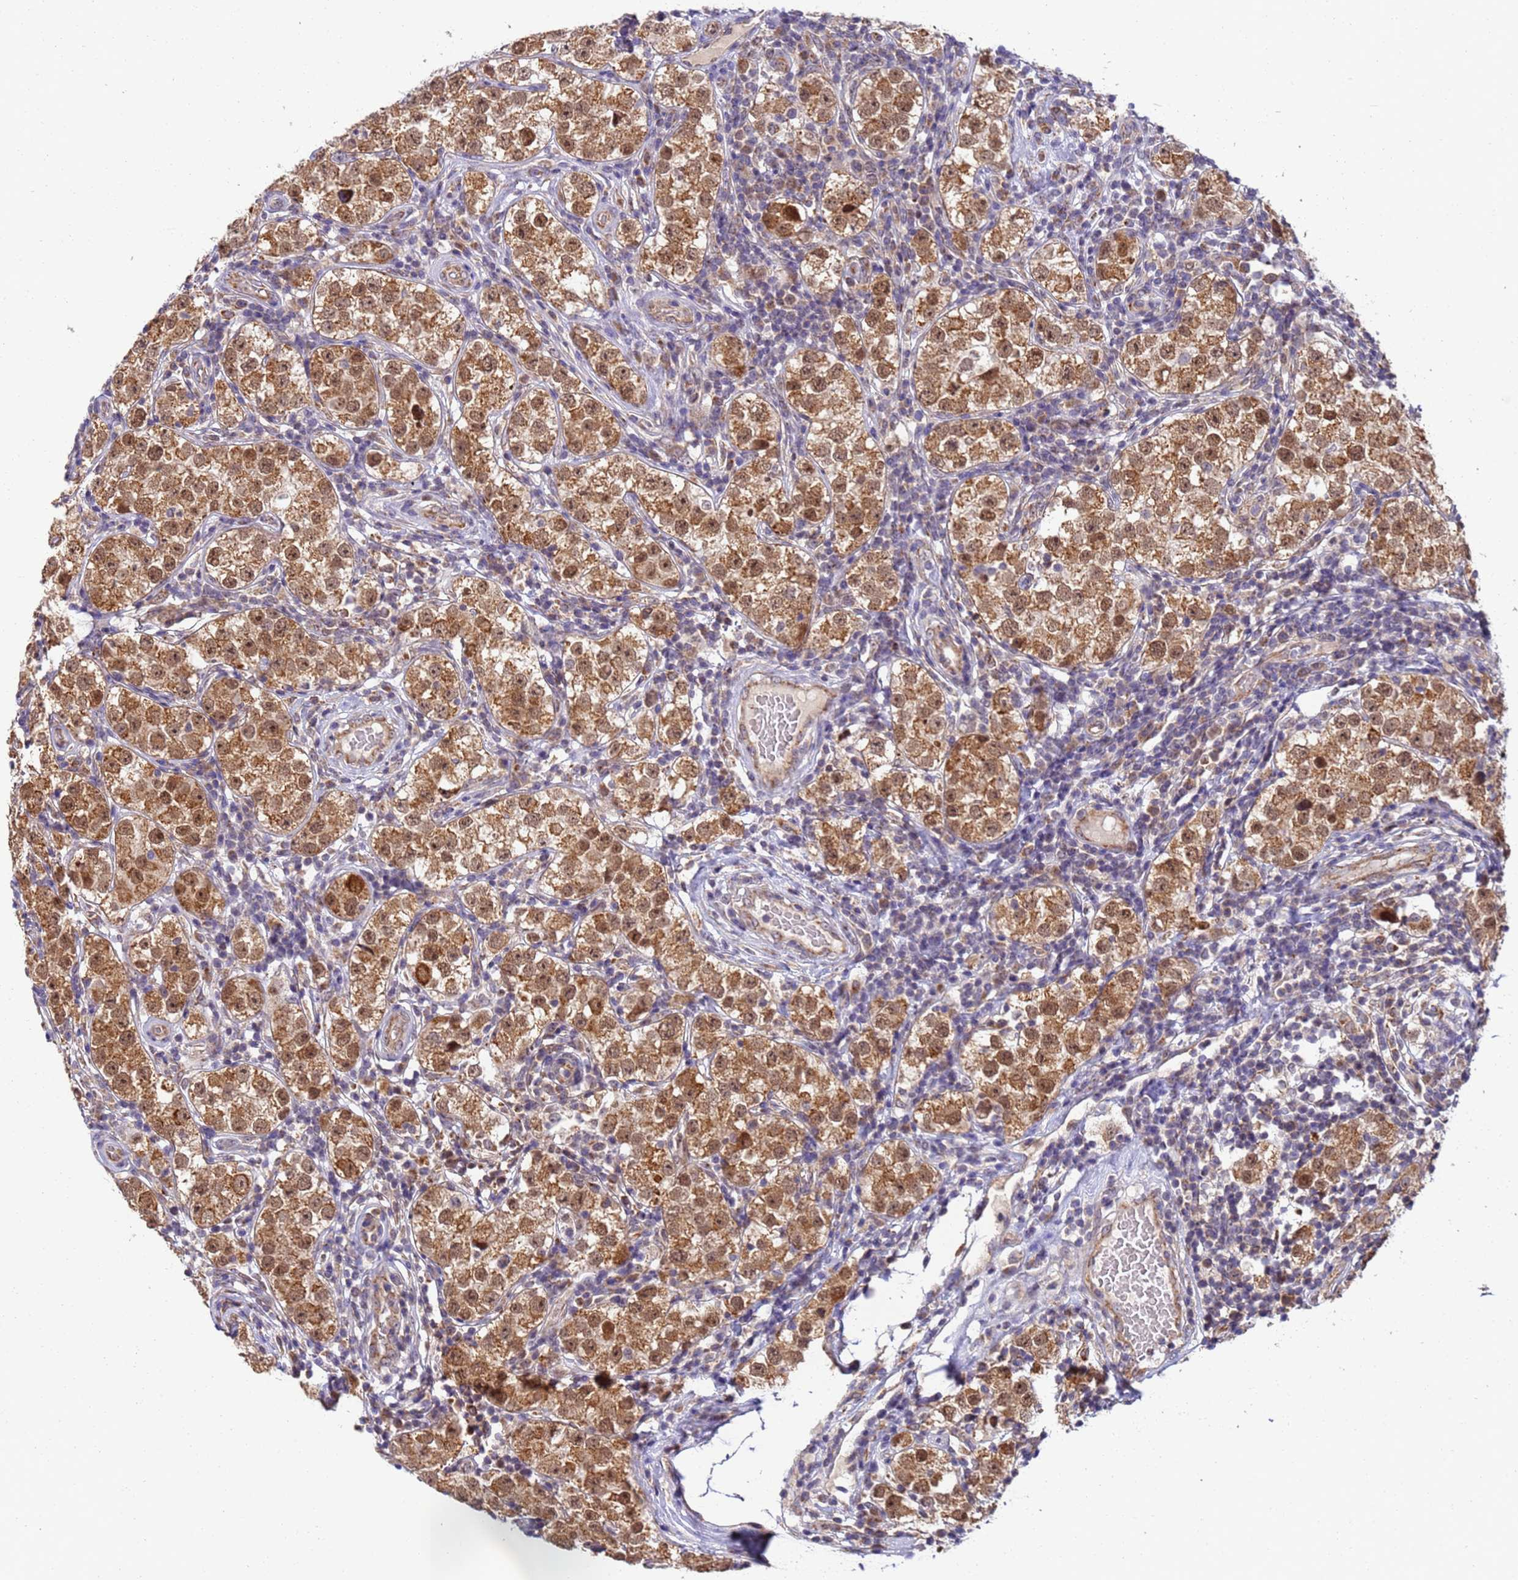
{"staining": {"intensity": "moderate", "quantity": ">75%", "location": "cytoplasmic/membranous,nuclear"}, "tissue": "testis cancer", "cell_type": "Tumor cells", "image_type": "cancer", "snomed": [{"axis": "morphology", "description": "Seminoma, NOS"}, {"axis": "topography", "description": "Testis"}], "caption": "Immunohistochemical staining of human seminoma (testis) reveals medium levels of moderate cytoplasmic/membranous and nuclear protein expression in about >75% of tumor cells.", "gene": "RAPGEF3", "patient": {"sex": "male", "age": 34}}